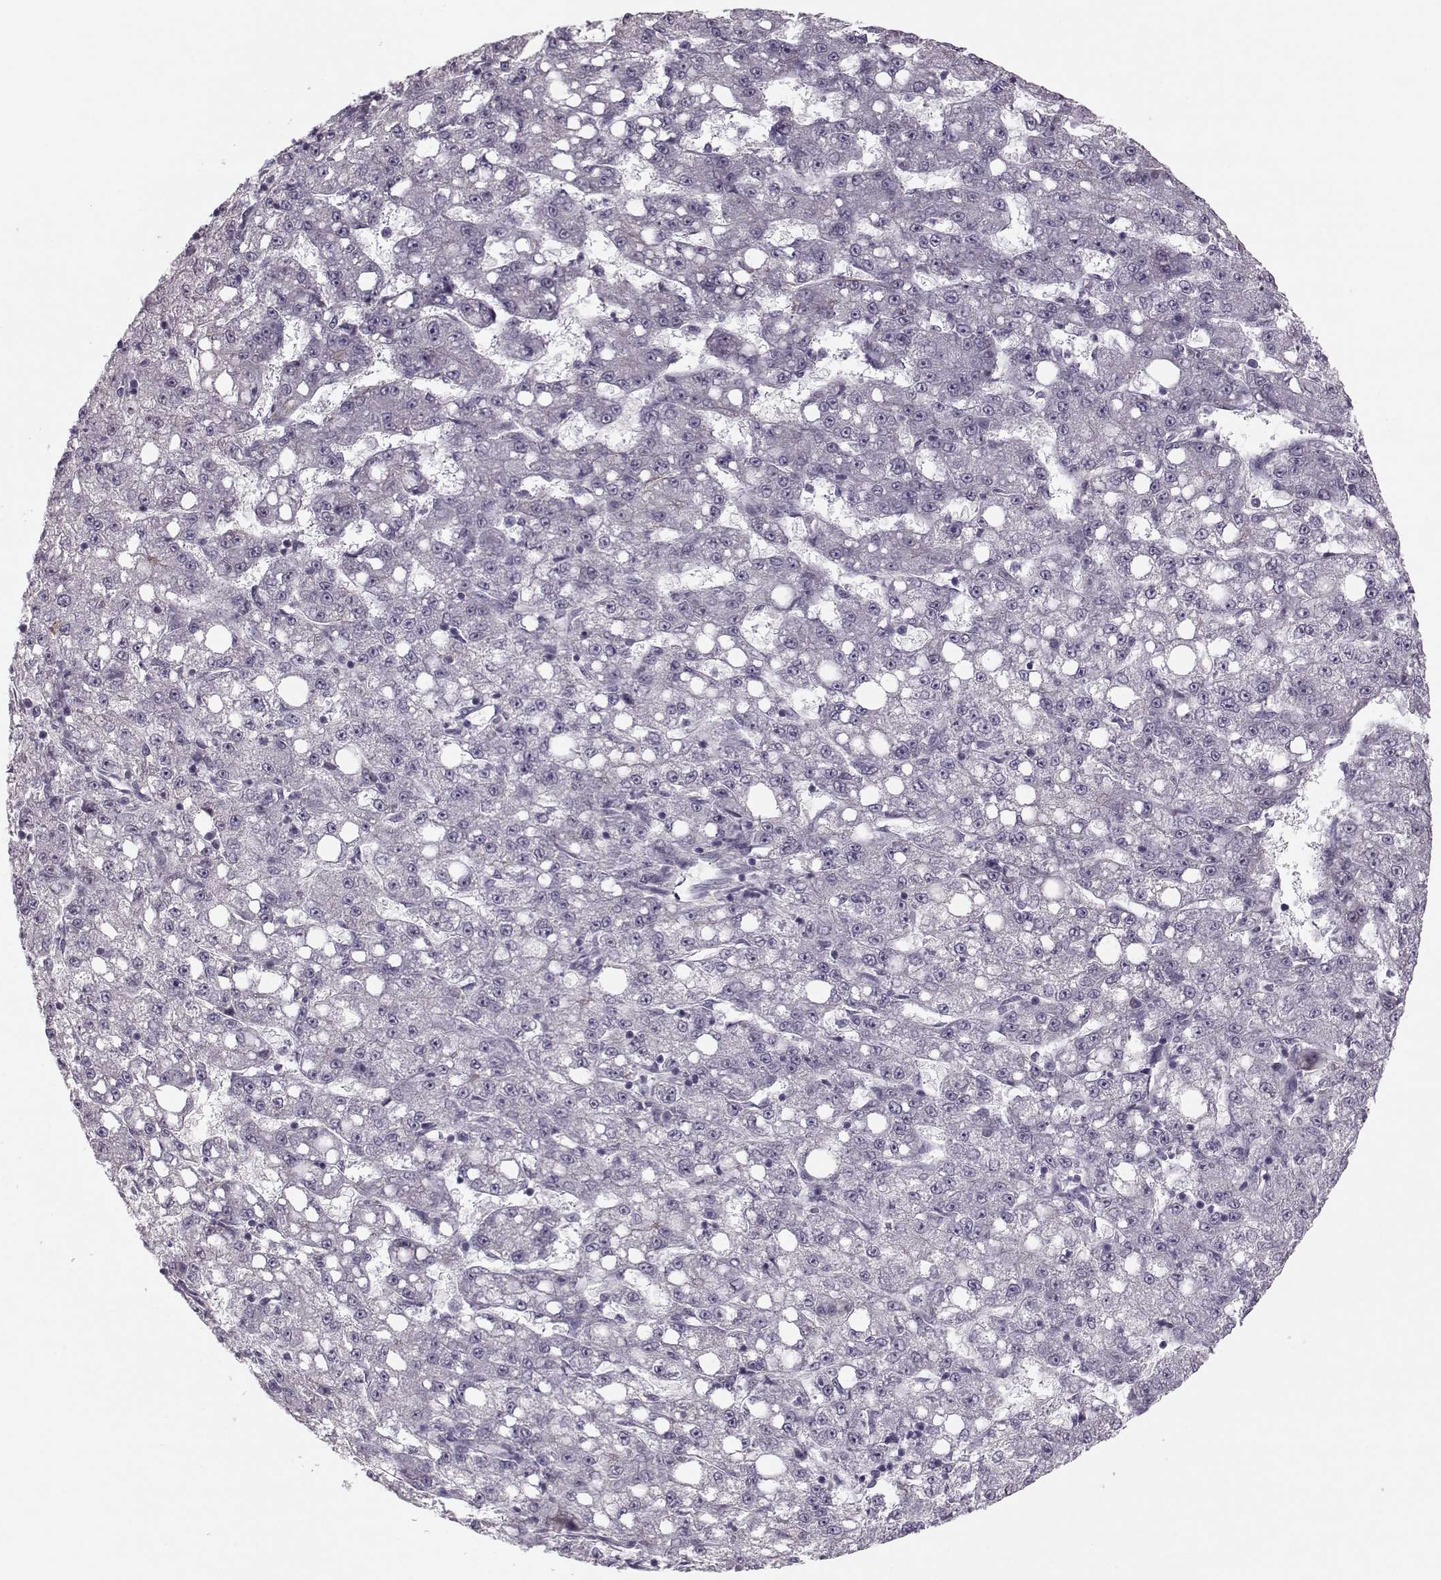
{"staining": {"intensity": "negative", "quantity": "none", "location": "none"}, "tissue": "liver cancer", "cell_type": "Tumor cells", "image_type": "cancer", "snomed": [{"axis": "morphology", "description": "Carcinoma, Hepatocellular, NOS"}, {"axis": "topography", "description": "Liver"}], "caption": "This photomicrograph is of liver hepatocellular carcinoma stained with immunohistochemistry (IHC) to label a protein in brown with the nuclei are counter-stained blue. There is no staining in tumor cells.", "gene": "DNAI3", "patient": {"sex": "female", "age": 65}}